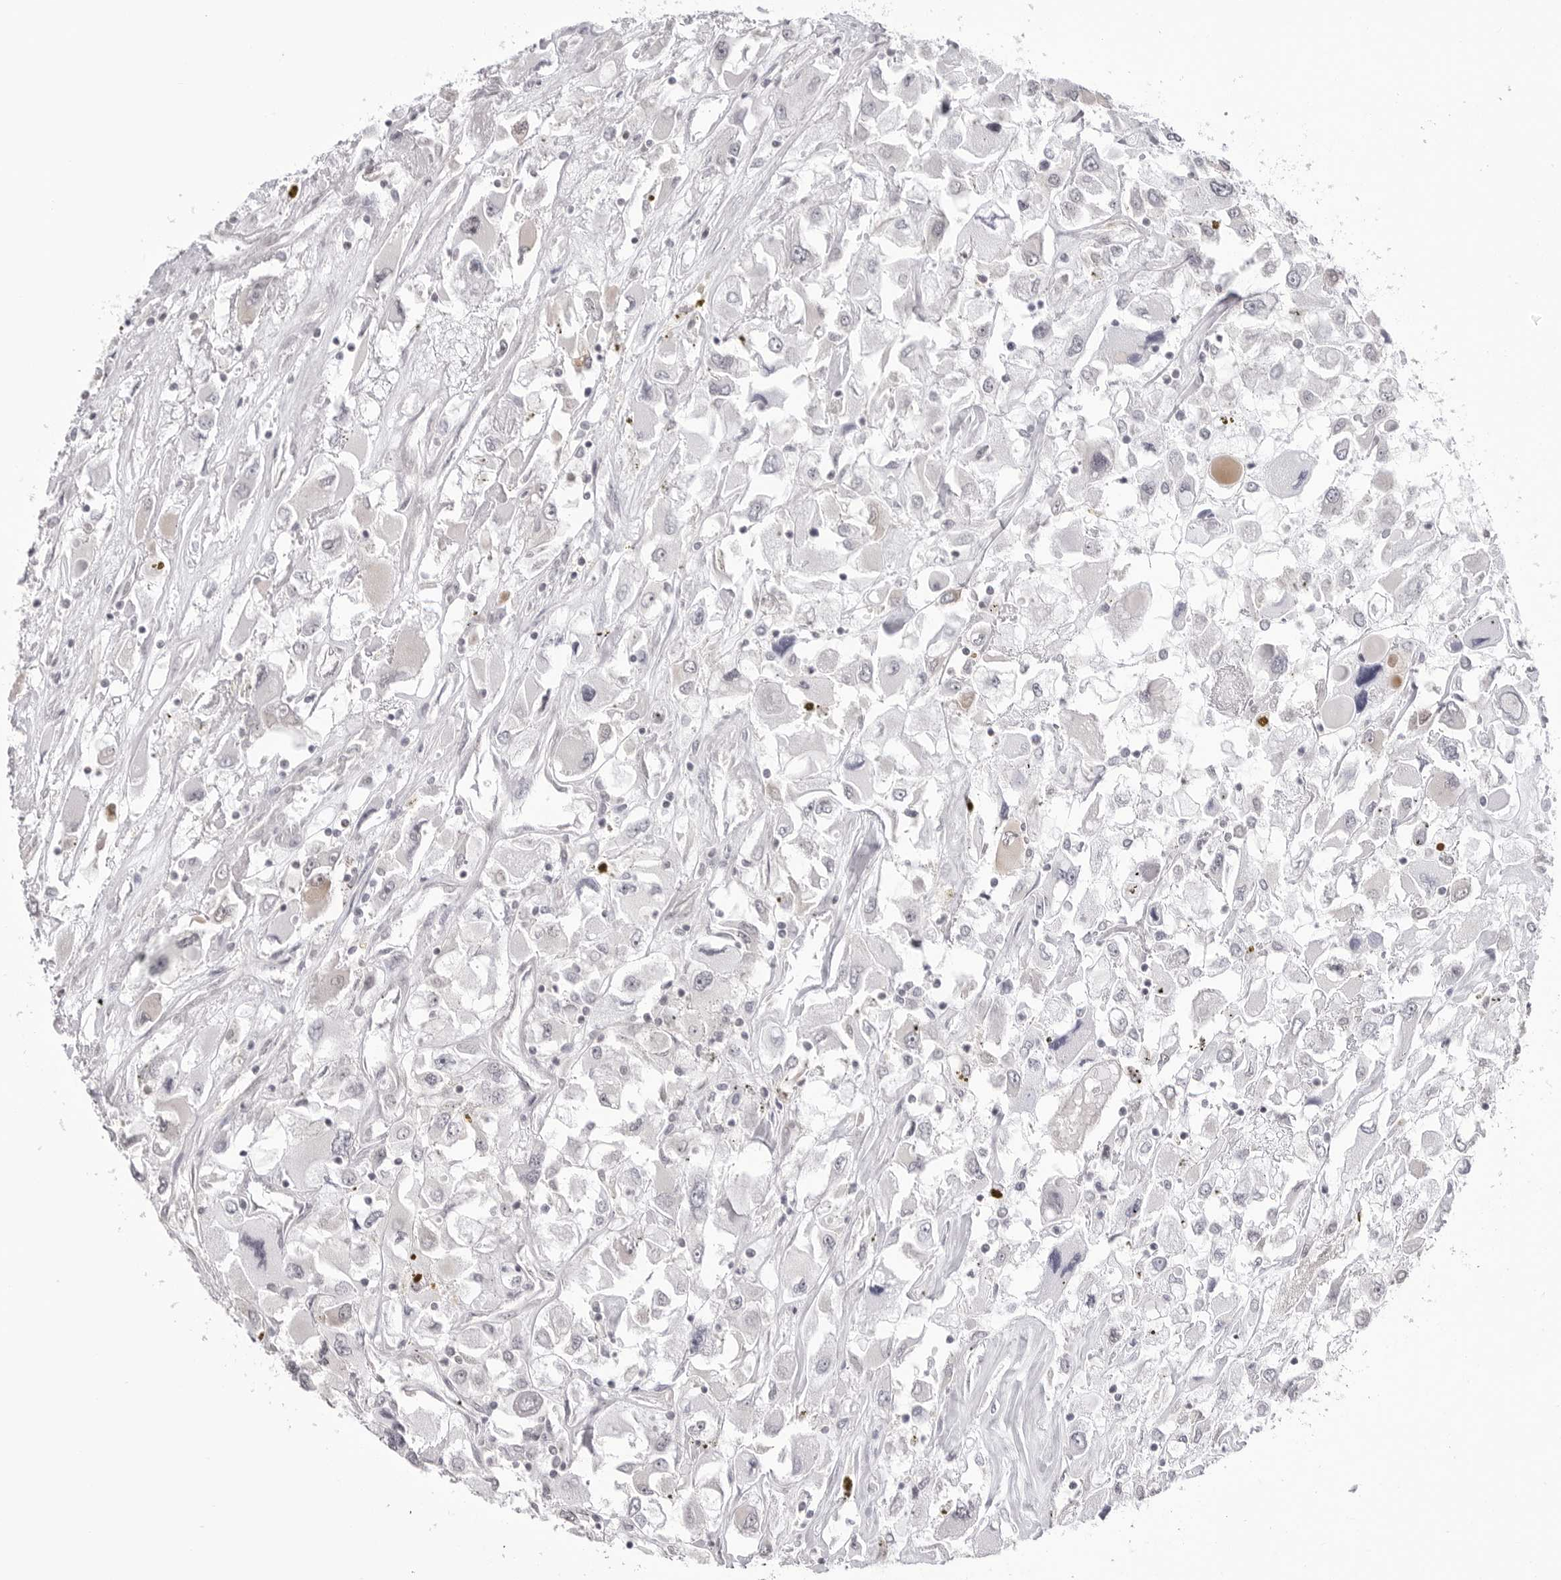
{"staining": {"intensity": "negative", "quantity": "none", "location": "none"}, "tissue": "renal cancer", "cell_type": "Tumor cells", "image_type": "cancer", "snomed": [{"axis": "morphology", "description": "Adenocarcinoma, NOS"}, {"axis": "topography", "description": "Kidney"}], "caption": "Immunohistochemistry (IHC) of renal cancer demonstrates no staining in tumor cells. The staining was performed using DAB to visualize the protein expression in brown, while the nuclei were stained in blue with hematoxylin (Magnification: 20x).", "gene": "YWHAG", "patient": {"sex": "female", "age": 52}}